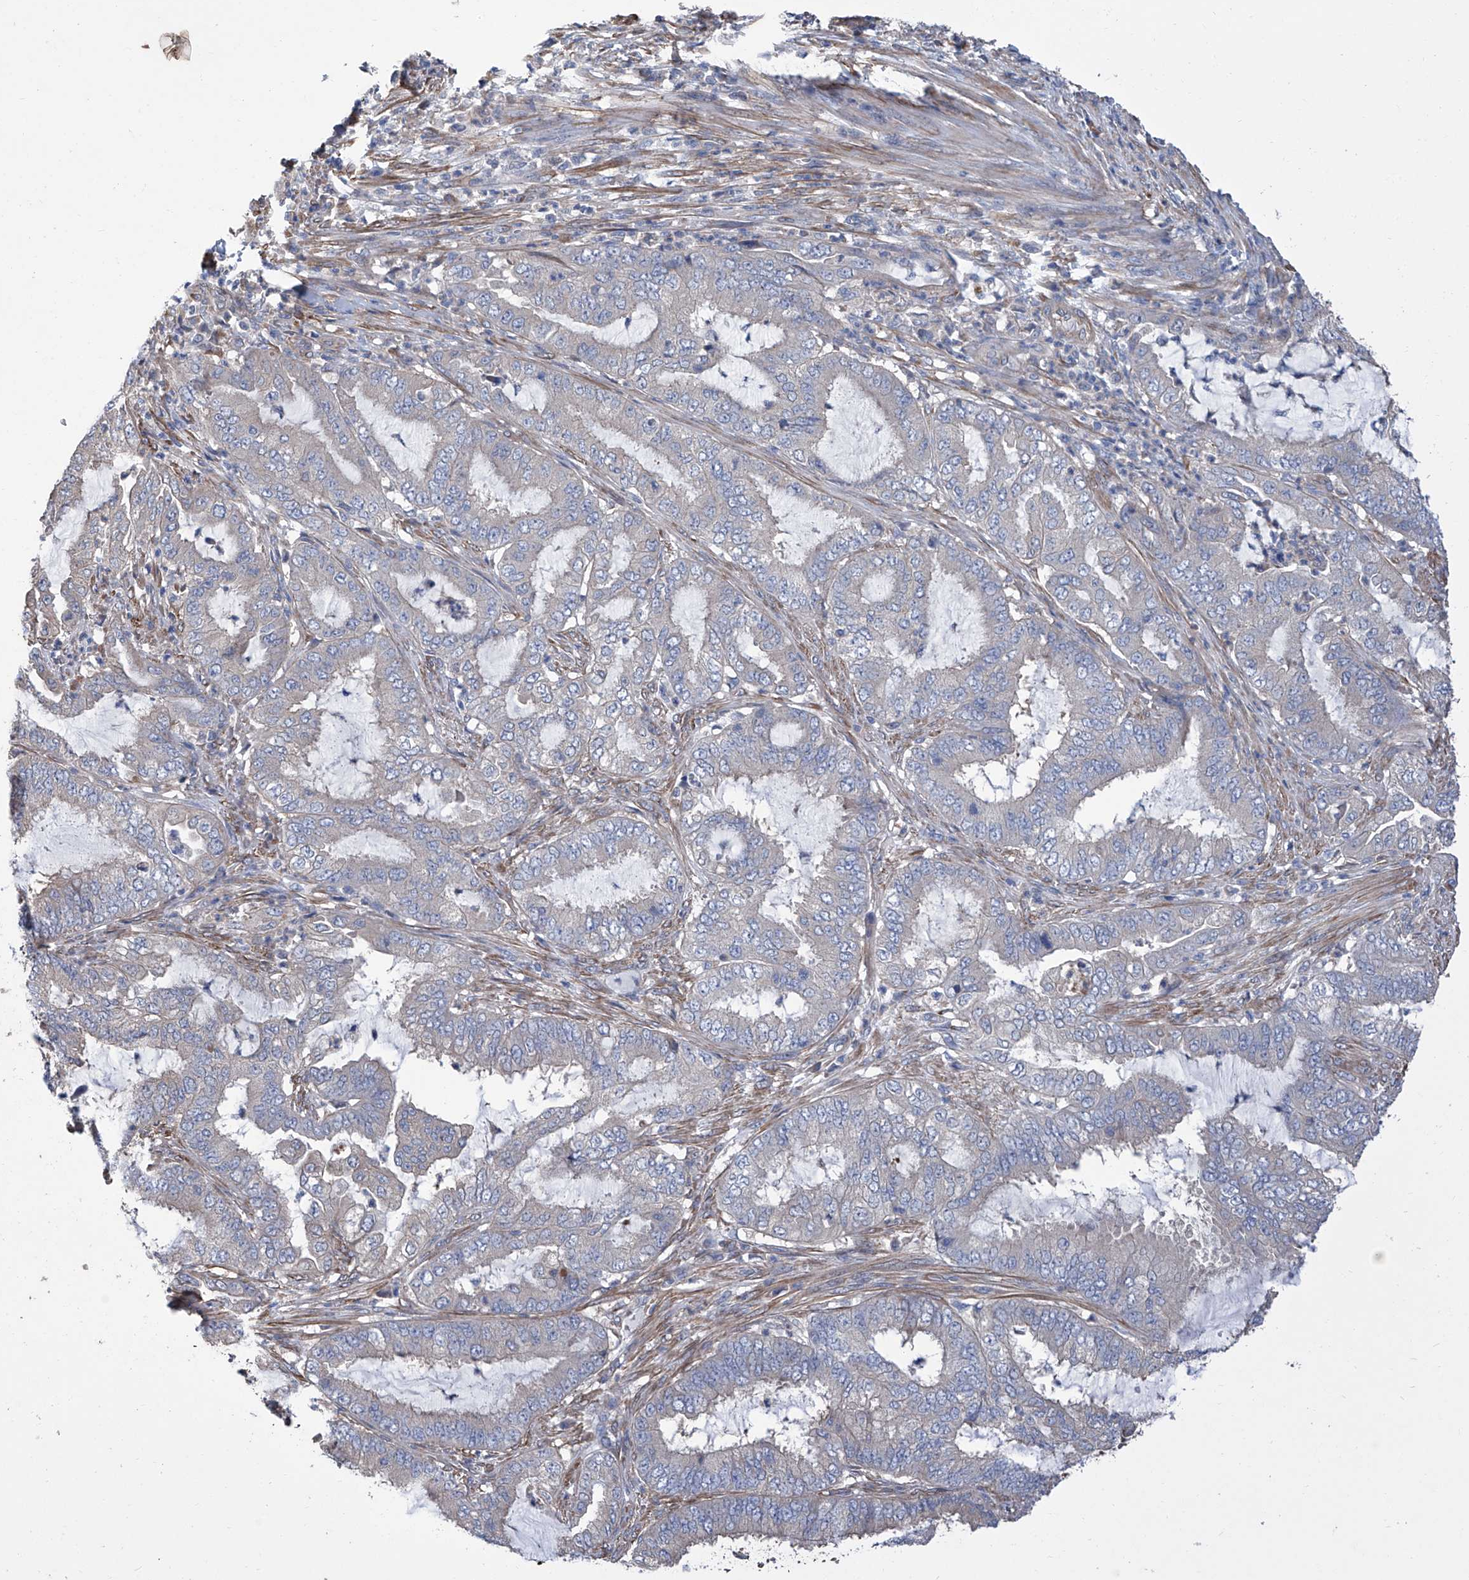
{"staining": {"intensity": "negative", "quantity": "none", "location": "none"}, "tissue": "endometrial cancer", "cell_type": "Tumor cells", "image_type": "cancer", "snomed": [{"axis": "morphology", "description": "Adenocarcinoma, NOS"}, {"axis": "topography", "description": "Endometrium"}], "caption": "Immunohistochemistry of endometrial cancer shows no expression in tumor cells.", "gene": "SMS", "patient": {"sex": "female", "age": 51}}